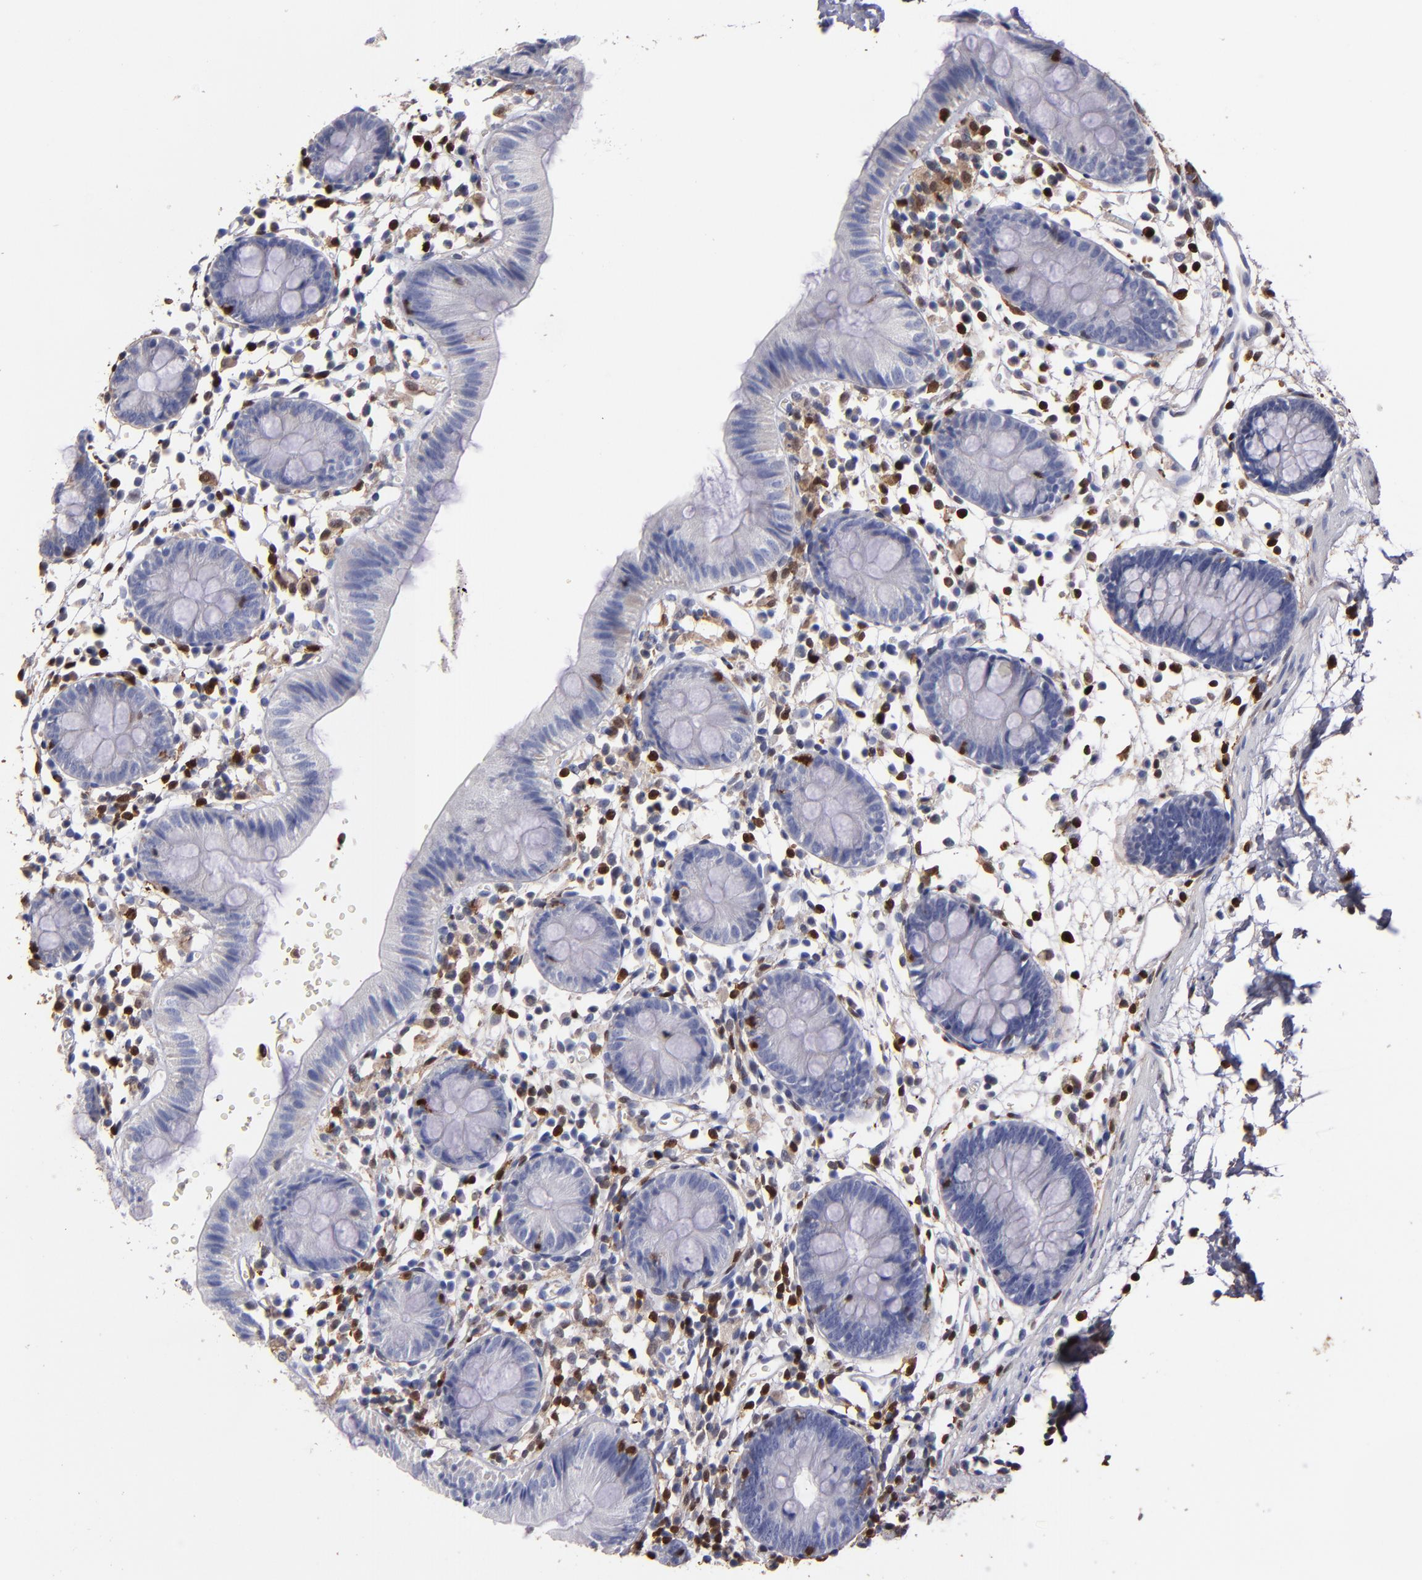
{"staining": {"intensity": "negative", "quantity": "none", "location": "none"}, "tissue": "colon", "cell_type": "Endothelial cells", "image_type": "normal", "snomed": [{"axis": "morphology", "description": "Normal tissue, NOS"}, {"axis": "topography", "description": "Colon"}], "caption": "This is an immunohistochemistry (IHC) image of benign colon. There is no positivity in endothelial cells.", "gene": "S100A4", "patient": {"sex": "male", "age": 14}}